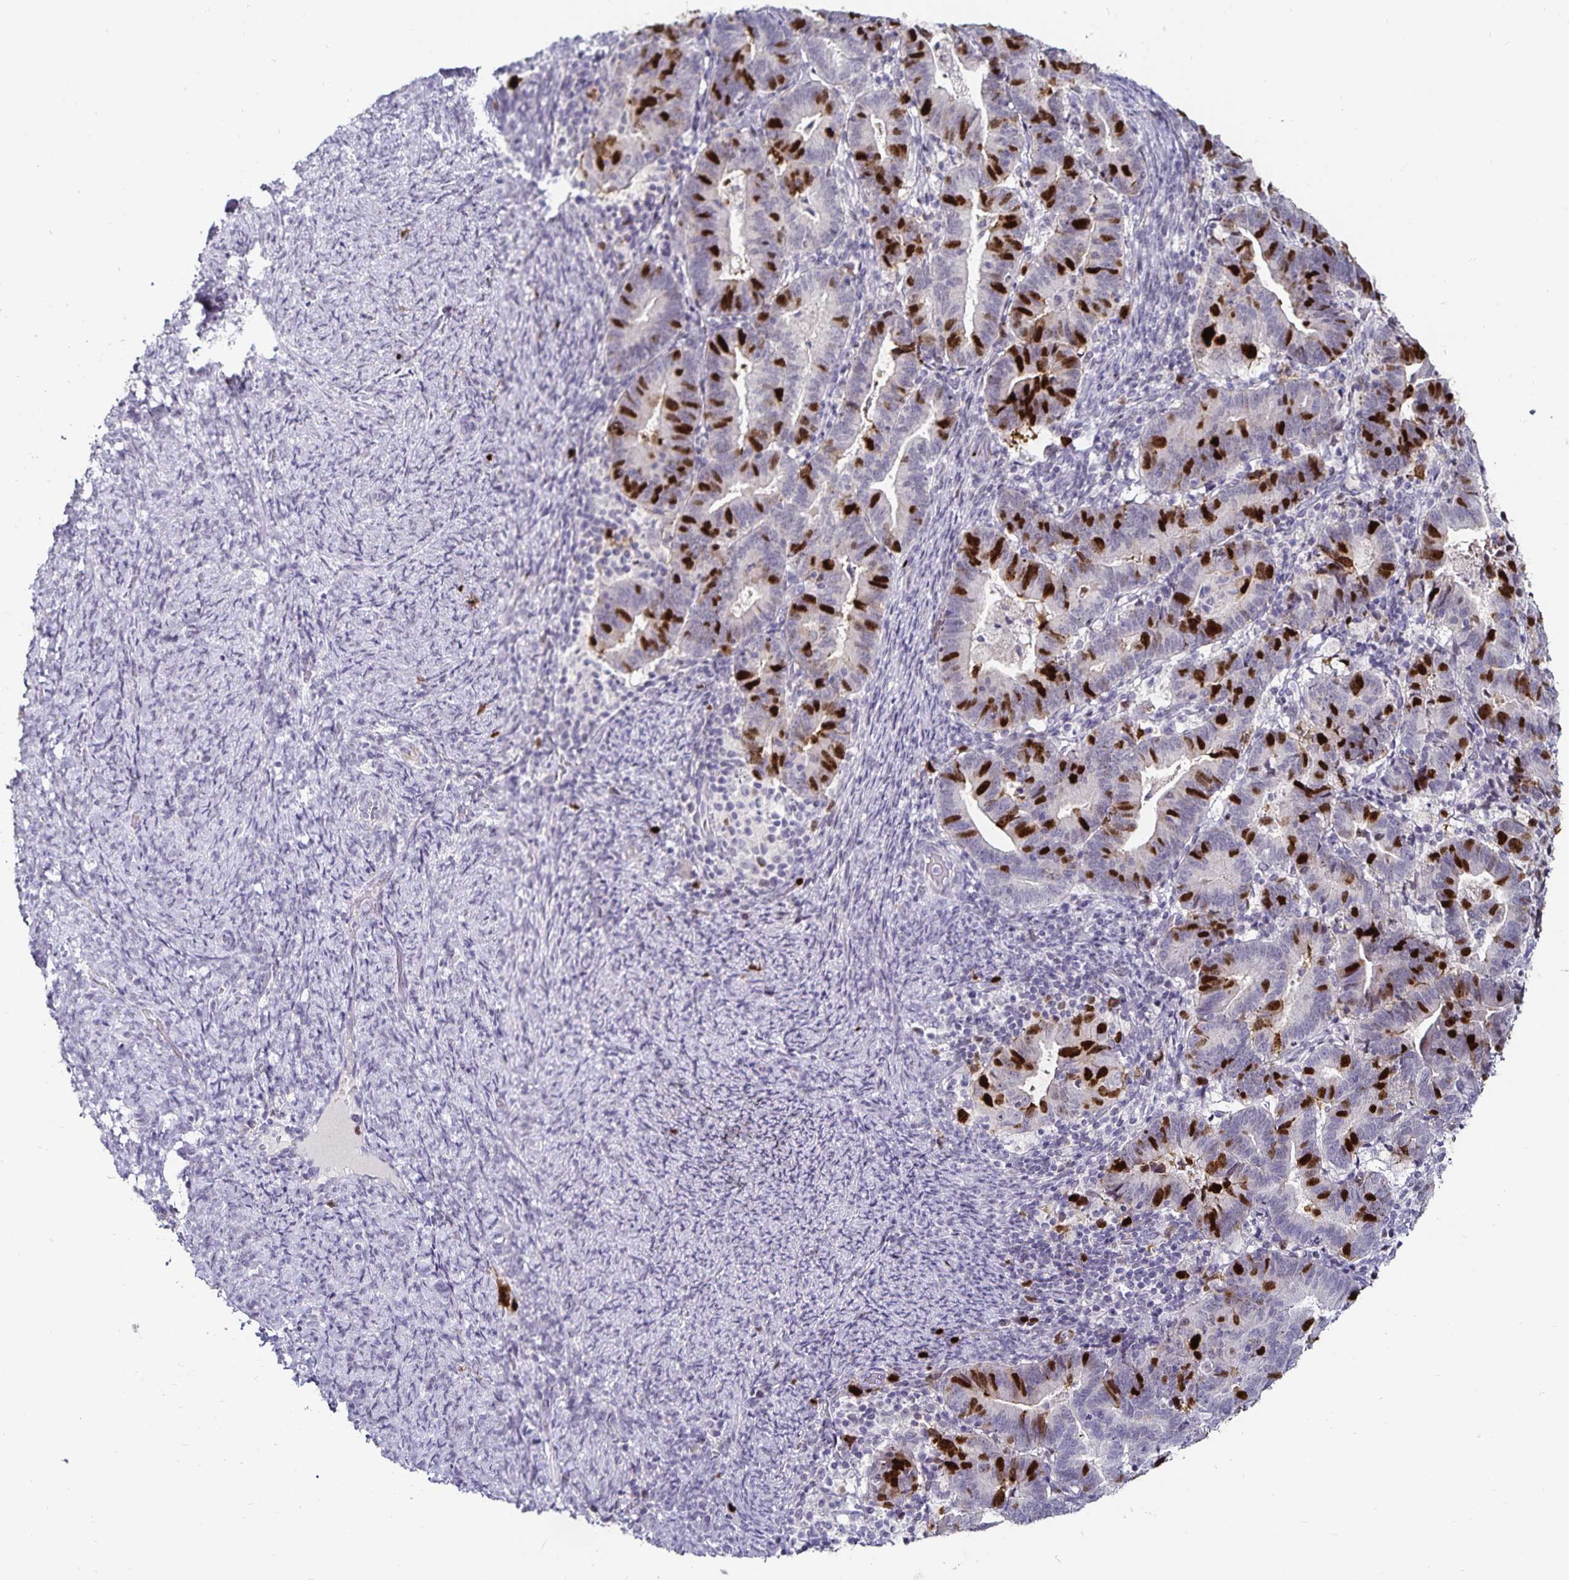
{"staining": {"intensity": "strong", "quantity": "25%-75%", "location": "nuclear"}, "tissue": "endometrial cancer", "cell_type": "Tumor cells", "image_type": "cancer", "snomed": [{"axis": "morphology", "description": "Adenocarcinoma, NOS"}, {"axis": "topography", "description": "Endometrium"}], "caption": "Endometrial adenocarcinoma tissue displays strong nuclear staining in about 25%-75% of tumor cells", "gene": "ANLN", "patient": {"sex": "female", "age": 70}}